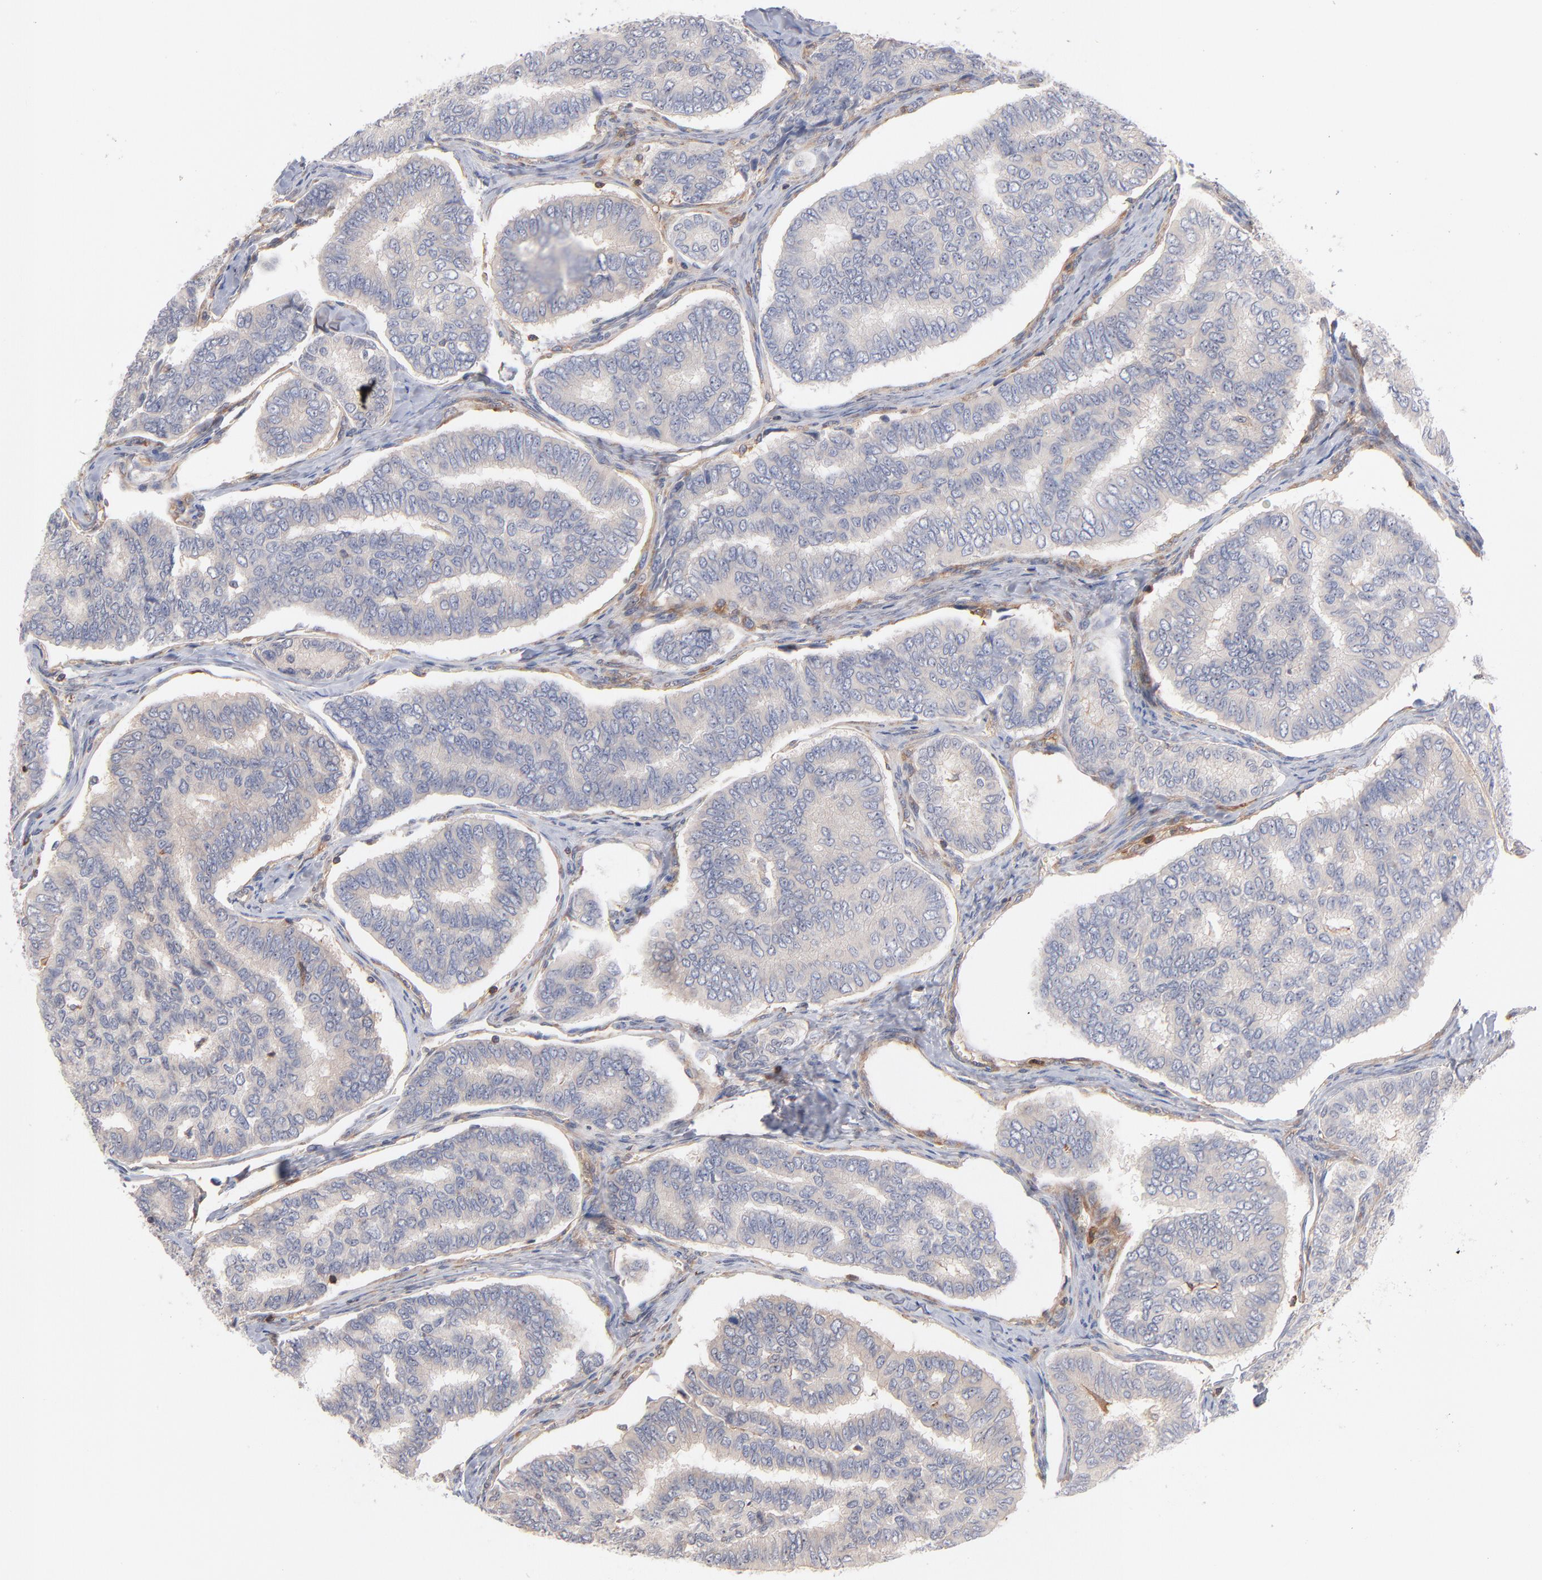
{"staining": {"intensity": "negative", "quantity": "none", "location": "none"}, "tissue": "thyroid cancer", "cell_type": "Tumor cells", "image_type": "cancer", "snomed": [{"axis": "morphology", "description": "Papillary adenocarcinoma, NOS"}, {"axis": "topography", "description": "Thyroid gland"}], "caption": "IHC image of thyroid papillary adenocarcinoma stained for a protein (brown), which shows no staining in tumor cells. (DAB (3,3'-diaminobenzidine) IHC, high magnification).", "gene": "WIPF1", "patient": {"sex": "female", "age": 35}}